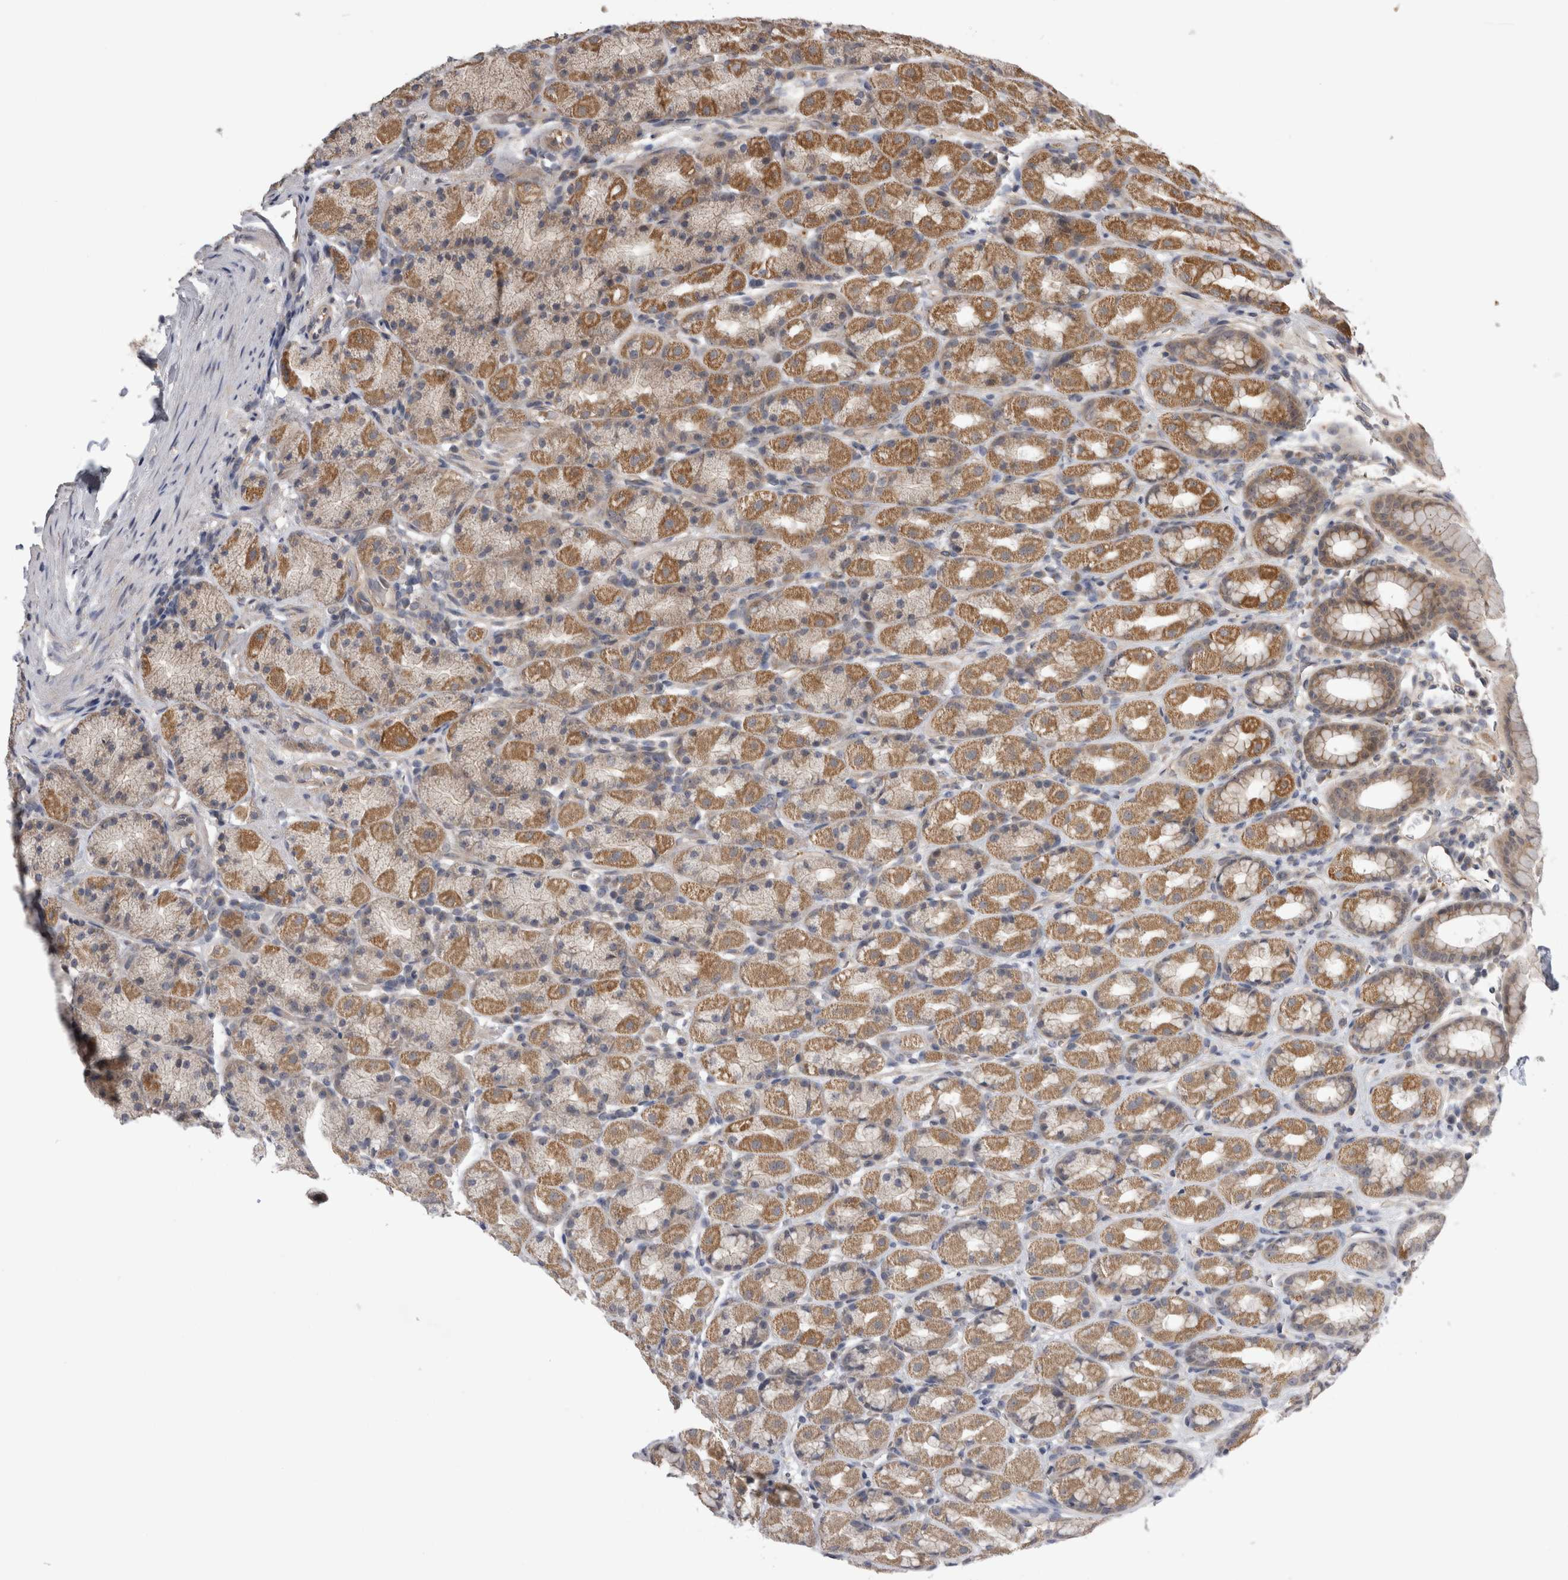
{"staining": {"intensity": "moderate", "quantity": ">75%", "location": "cytoplasmic/membranous"}, "tissue": "stomach", "cell_type": "Glandular cells", "image_type": "normal", "snomed": [{"axis": "morphology", "description": "Normal tissue, NOS"}, {"axis": "topography", "description": "Stomach, upper"}], "caption": "A brown stain shows moderate cytoplasmic/membranous expression of a protein in glandular cells of unremarkable human stomach.", "gene": "ARHGAP29", "patient": {"sex": "male", "age": 68}}